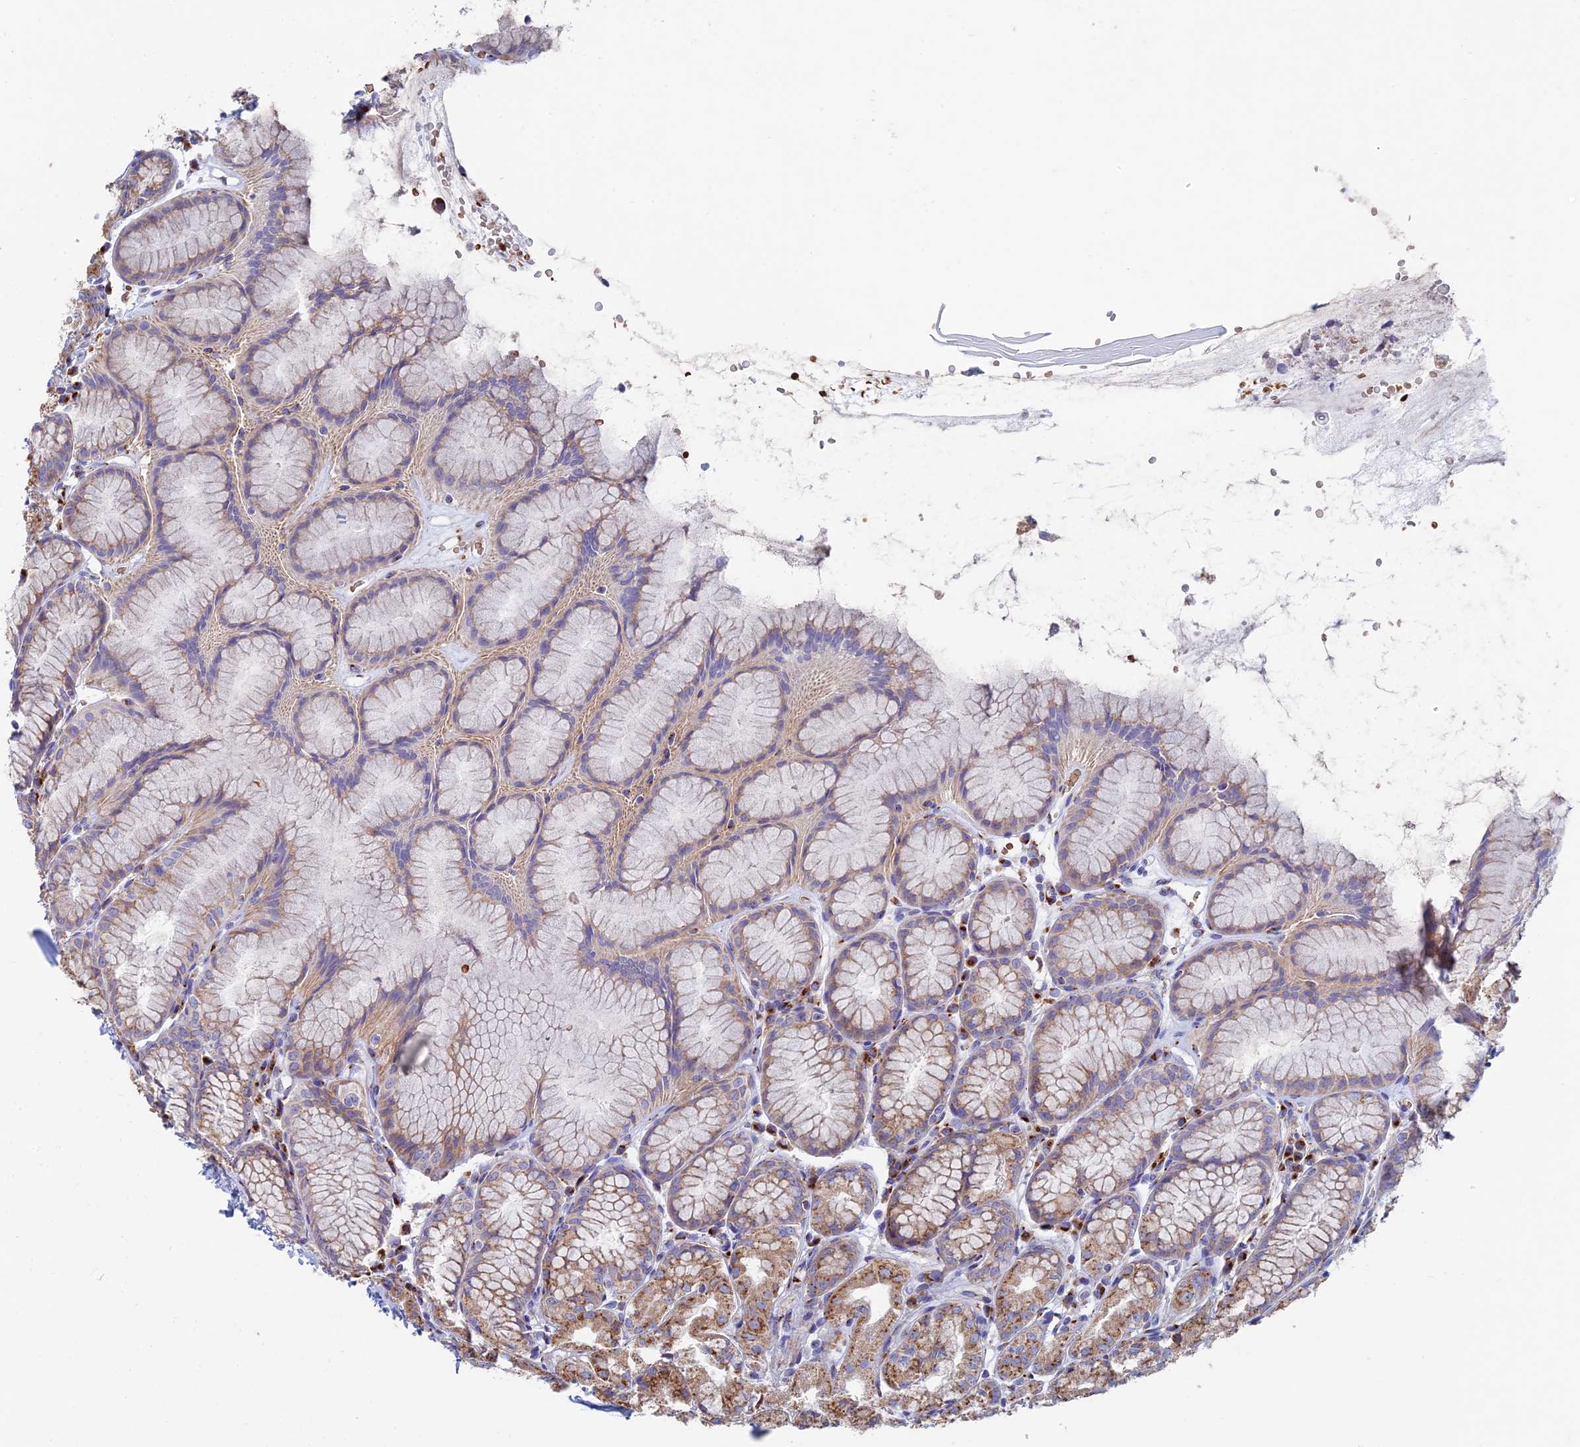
{"staining": {"intensity": "moderate", "quantity": ">75%", "location": "cytoplasmic/membranous"}, "tissue": "stomach", "cell_type": "Glandular cells", "image_type": "normal", "snomed": [{"axis": "morphology", "description": "Normal tissue, NOS"}, {"axis": "topography", "description": "Stomach, upper"}], "caption": "Immunohistochemical staining of normal stomach demonstrates >75% levels of moderate cytoplasmic/membranous protein staining in approximately >75% of glandular cells.", "gene": "ENSG00000267561", "patient": {"sex": "male", "age": 47}}